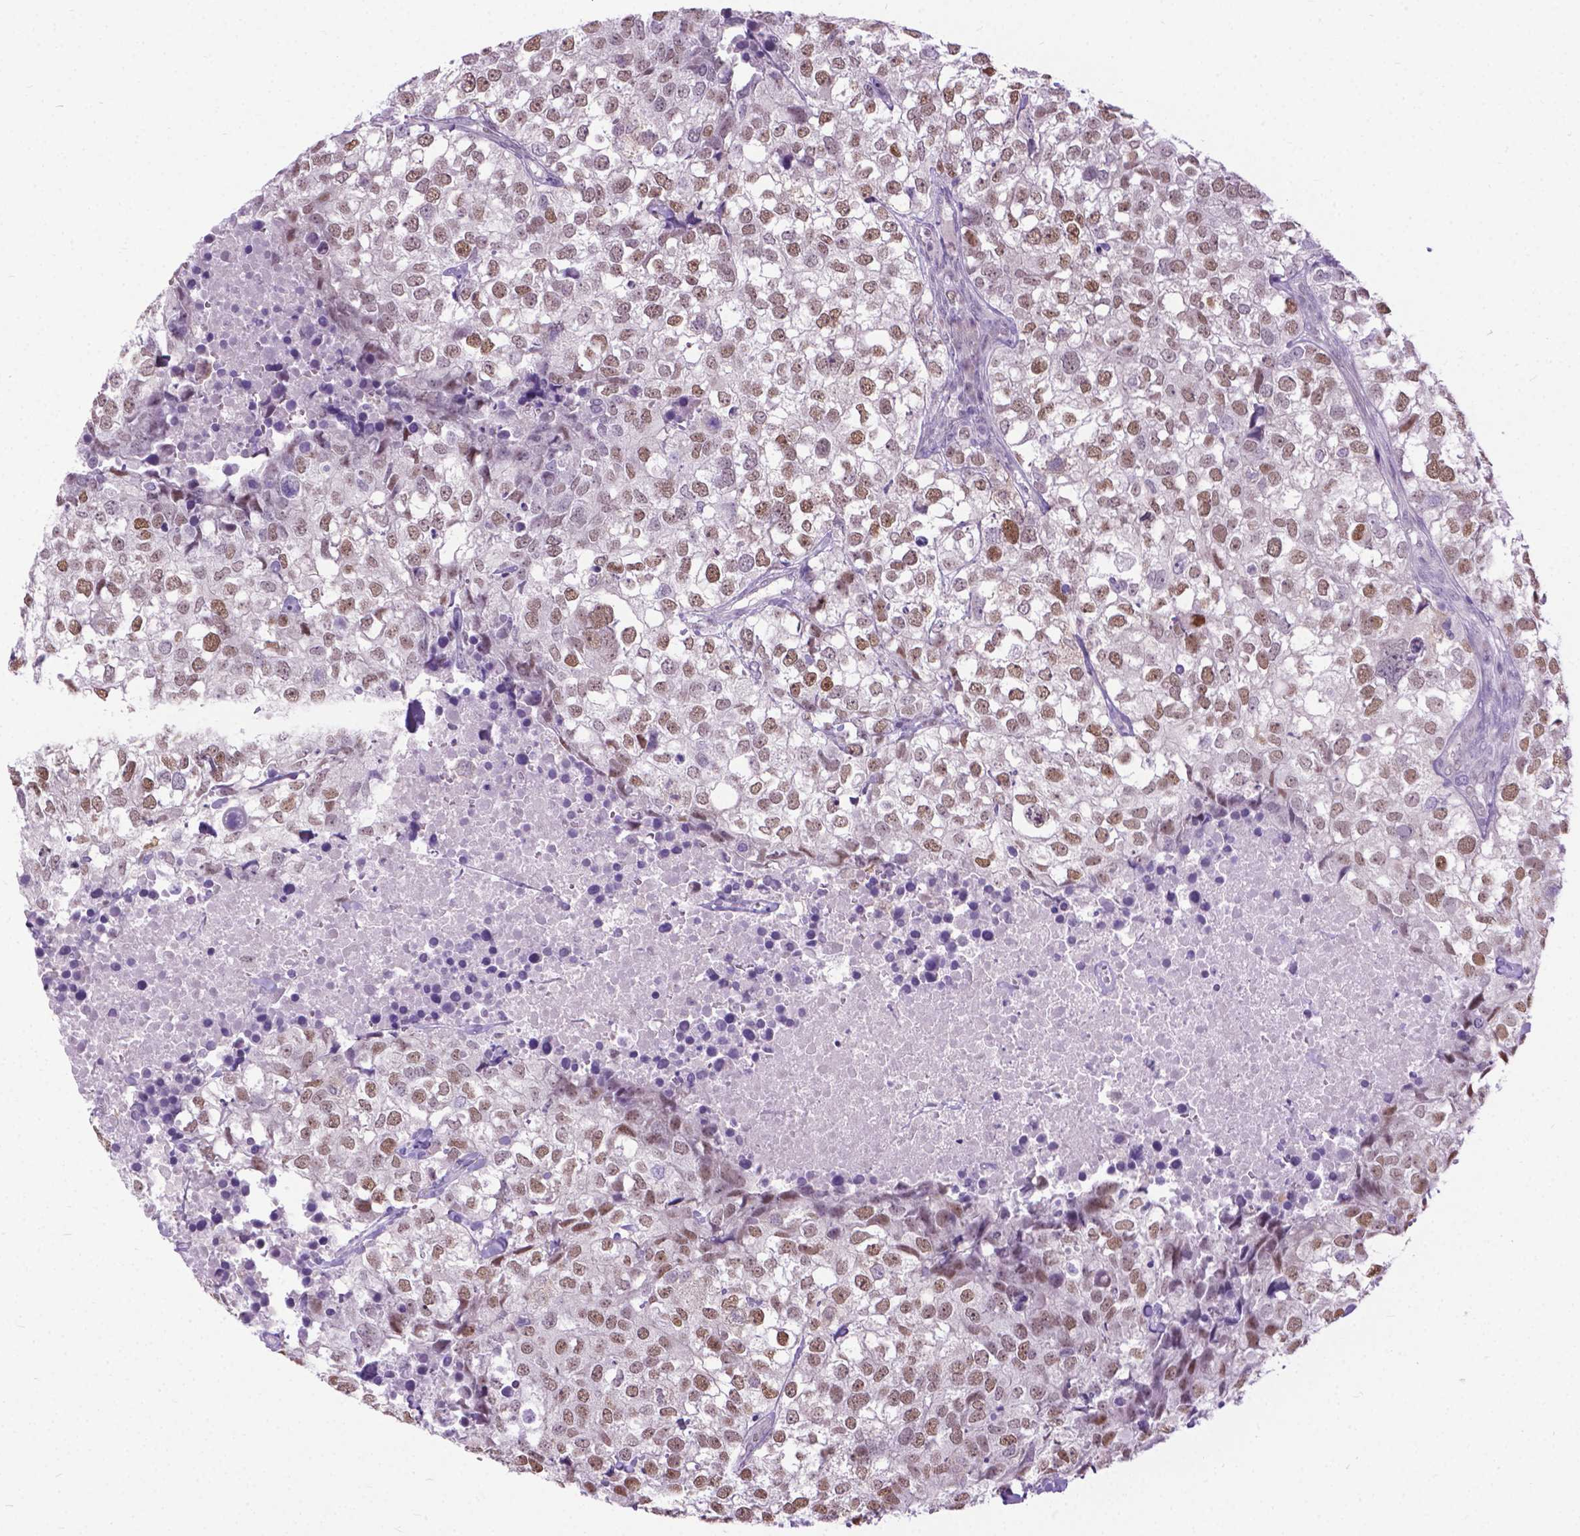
{"staining": {"intensity": "moderate", "quantity": ">75%", "location": "nuclear"}, "tissue": "breast cancer", "cell_type": "Tumor cells", "image_type": "cancer", "snomed": [{"axis": "morphology", "description": "Duct carcinoma"}, {"axis": "topography", "description": "Breast"}], "caption": "Immunohistochemical staining of breast cancer exhibits medium levels of moderate nuclear protein expression in approximately >75% of tumor cells.", "gene": "APCDD1L", "patient": {"sex": "female", "age": 30}}